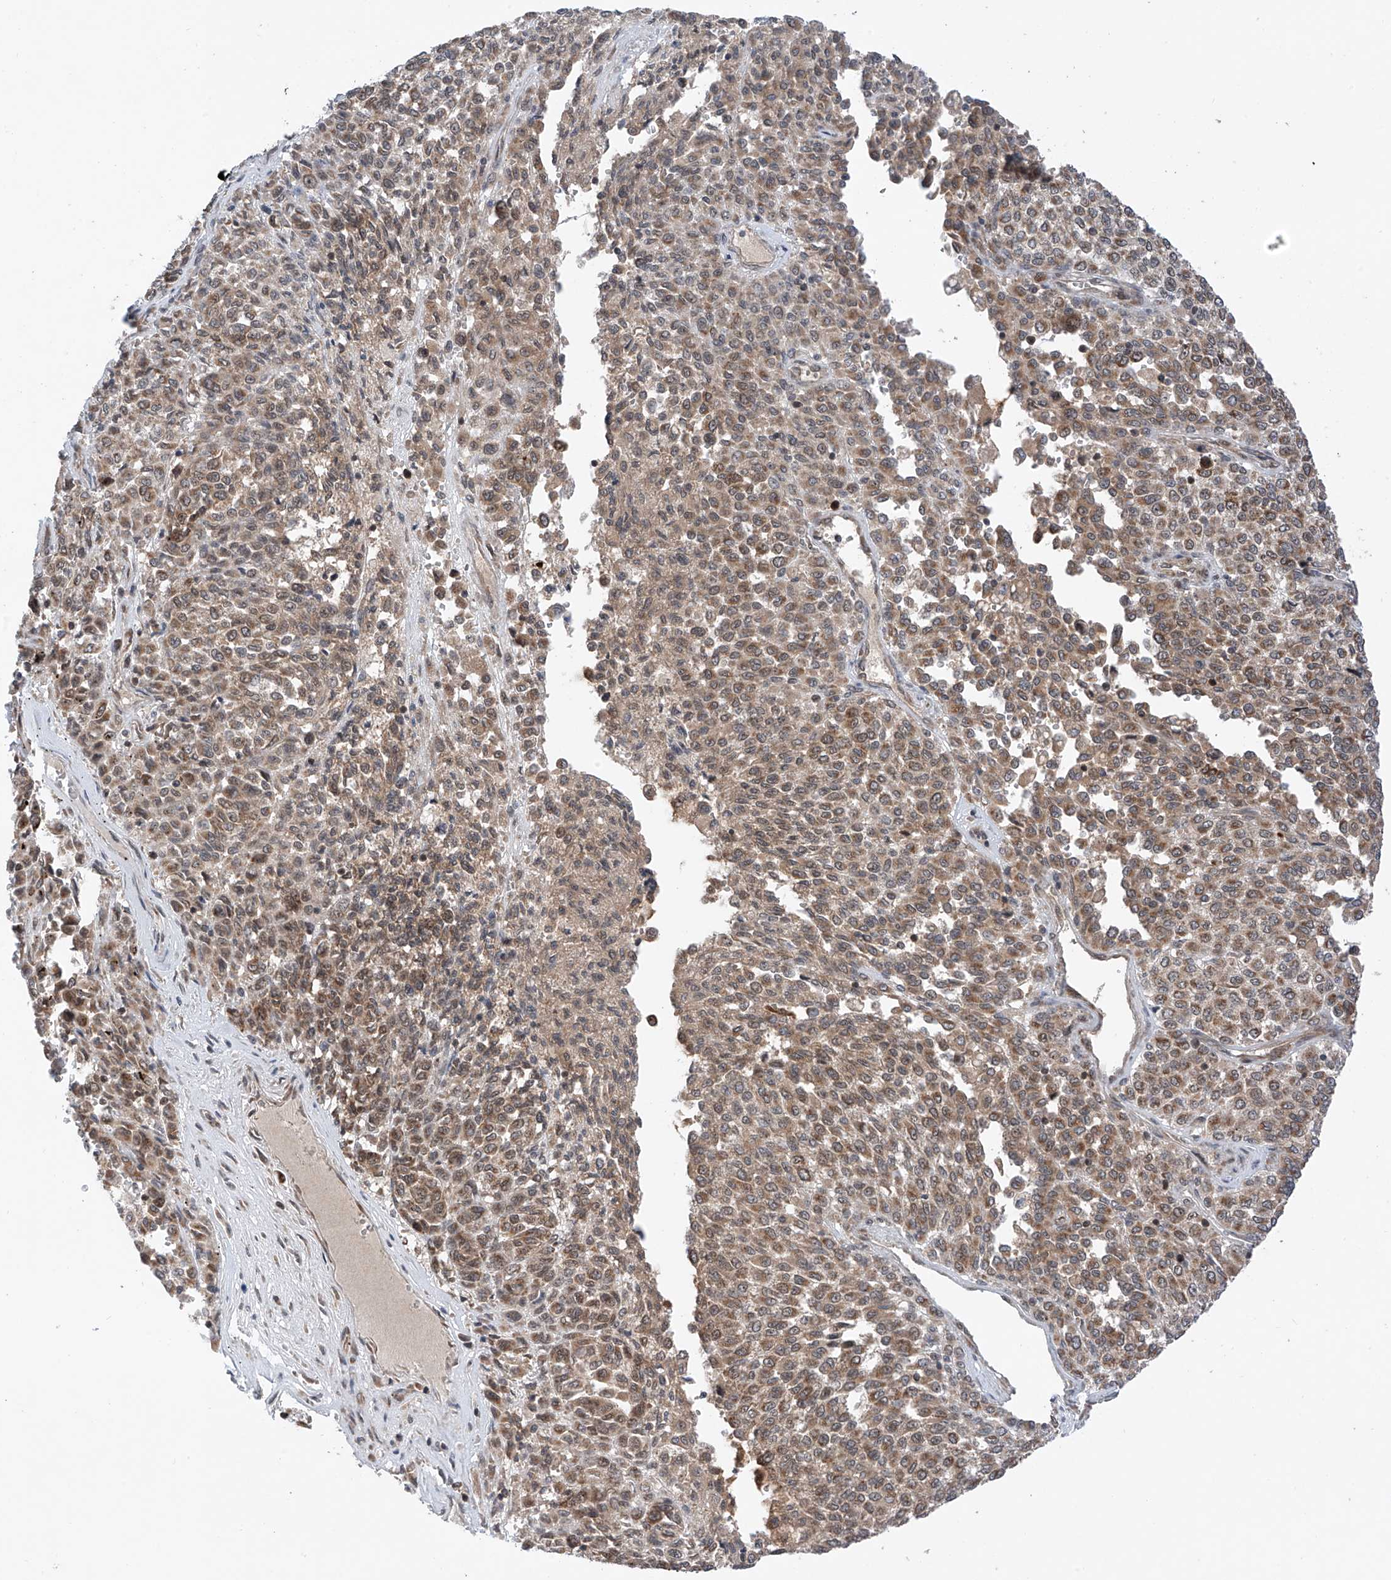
{"staining": {"intensity": "moderate", "quantity": ">75%", "location": "cytoplasmic/membranous"}, "tissue": "melanoma", "cell_type": "Tumor cells", "image_type": "cancer", "snomed": [{"axis": "morphology", "description": "Malignant melanoma, Metastatic site"}, {"axis": "topography", "description": "Pancreas"}], "caption": "Protein expression analysis of melanoma demonstrates moderate cytoplasmic/membranous positivity in approximately >75% of tumor cells. The protein of interest is stained brown, and the nuclei are stained in blue (DAB (3,3'-diaminobenzidine) IHC with brightfield microscopy, high magnification).", "gene": "C1orf131", "patient": {"sex": "female", "age": 30}}